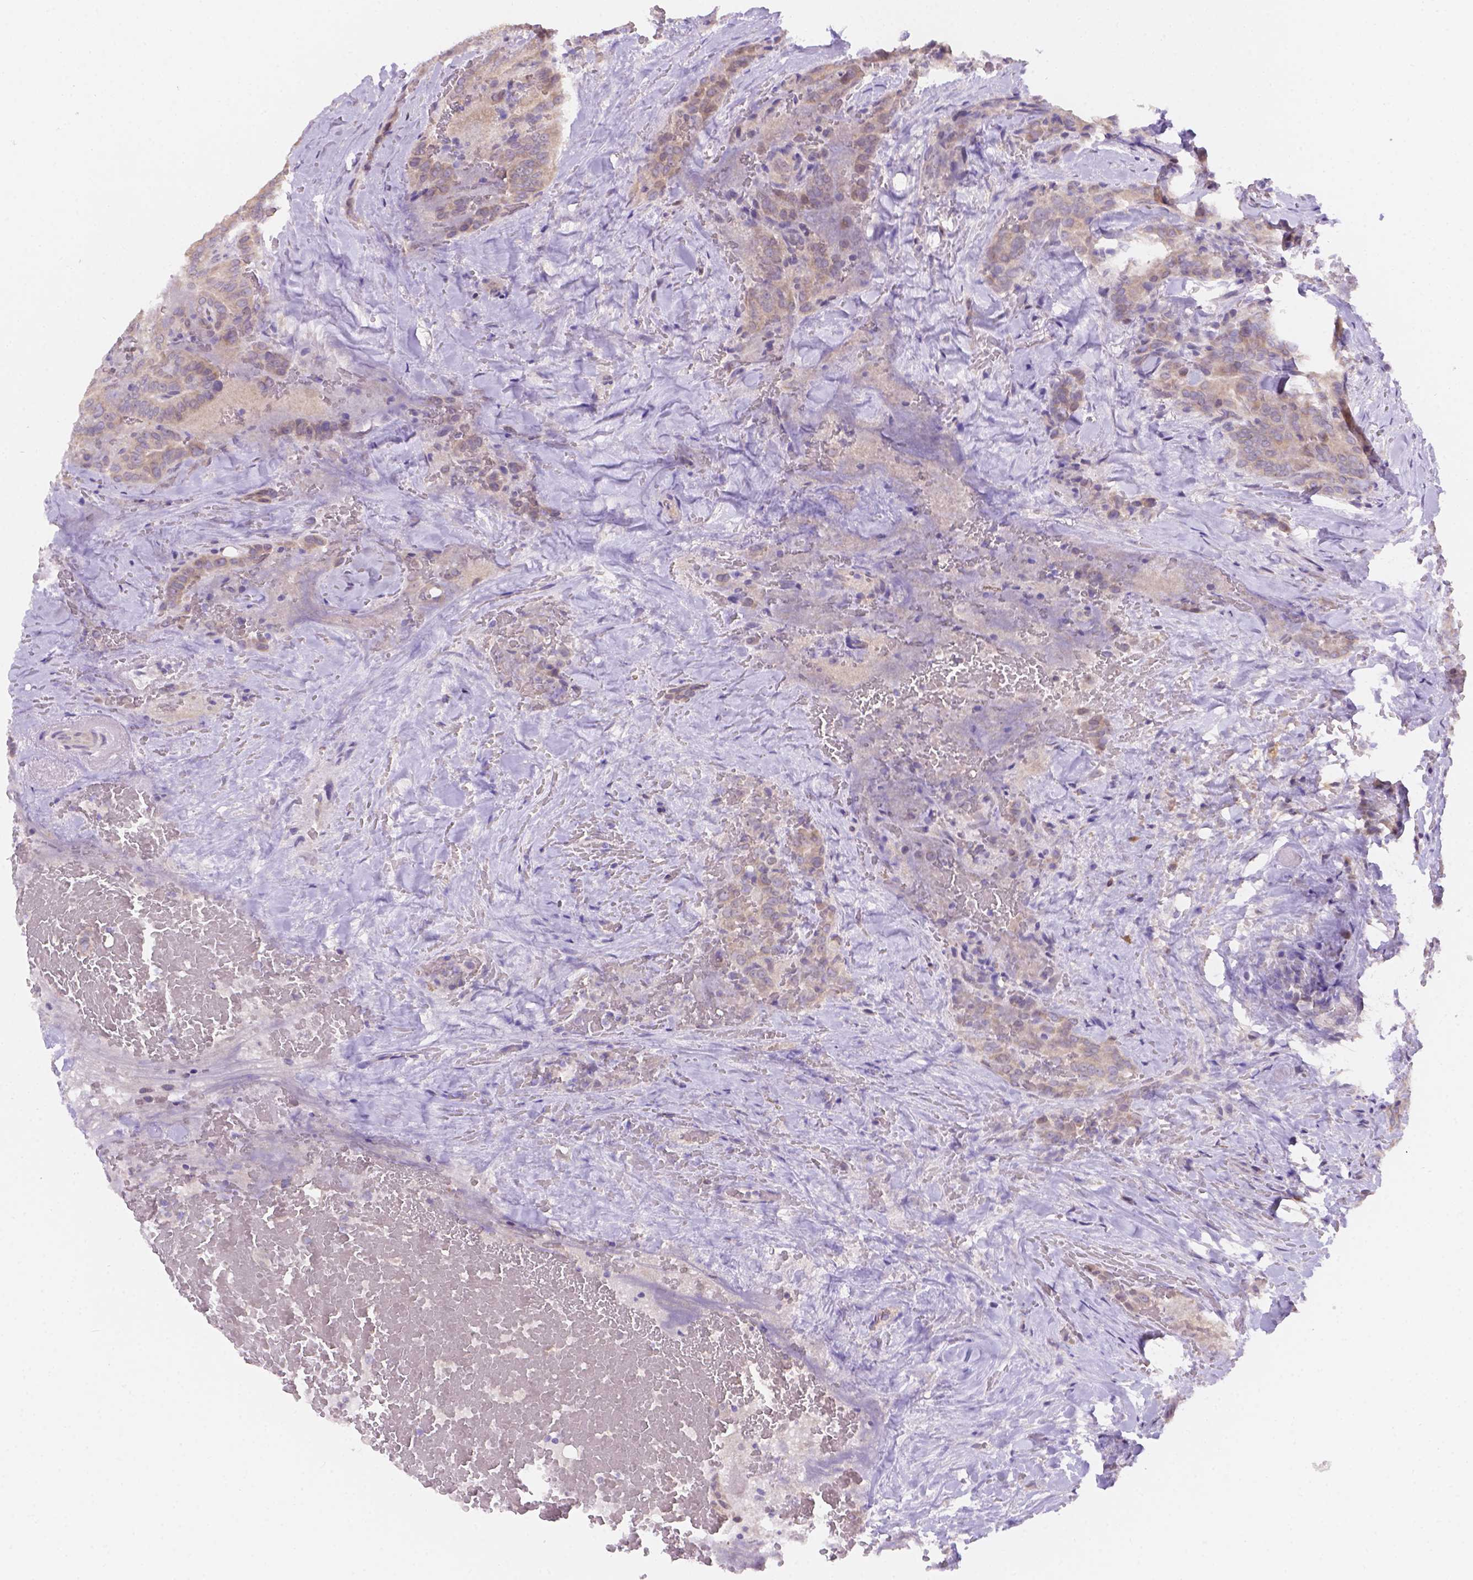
{"staining": {"intensity": "weak", "quantity": ">75%", "location": "cytoplasmic/membranous"}, "tissue": "thyroid cancer", "cell_type": "Tumor cells", "image_type": "cancer", "snomed": [{"axis": "morphology", "description": "Papillary adenocarcinoma, NOS"}, {"axis": "topography", "description": "Thyroid gland"}], "caption": "Immunohistochemical staining of thyroid cancer exhibits low levels of weak cytoplasmic/membranous staining in approximately >75% of tumor cells.", "gene": "CD96", "patient": {"sex": "male", "age": 61}}